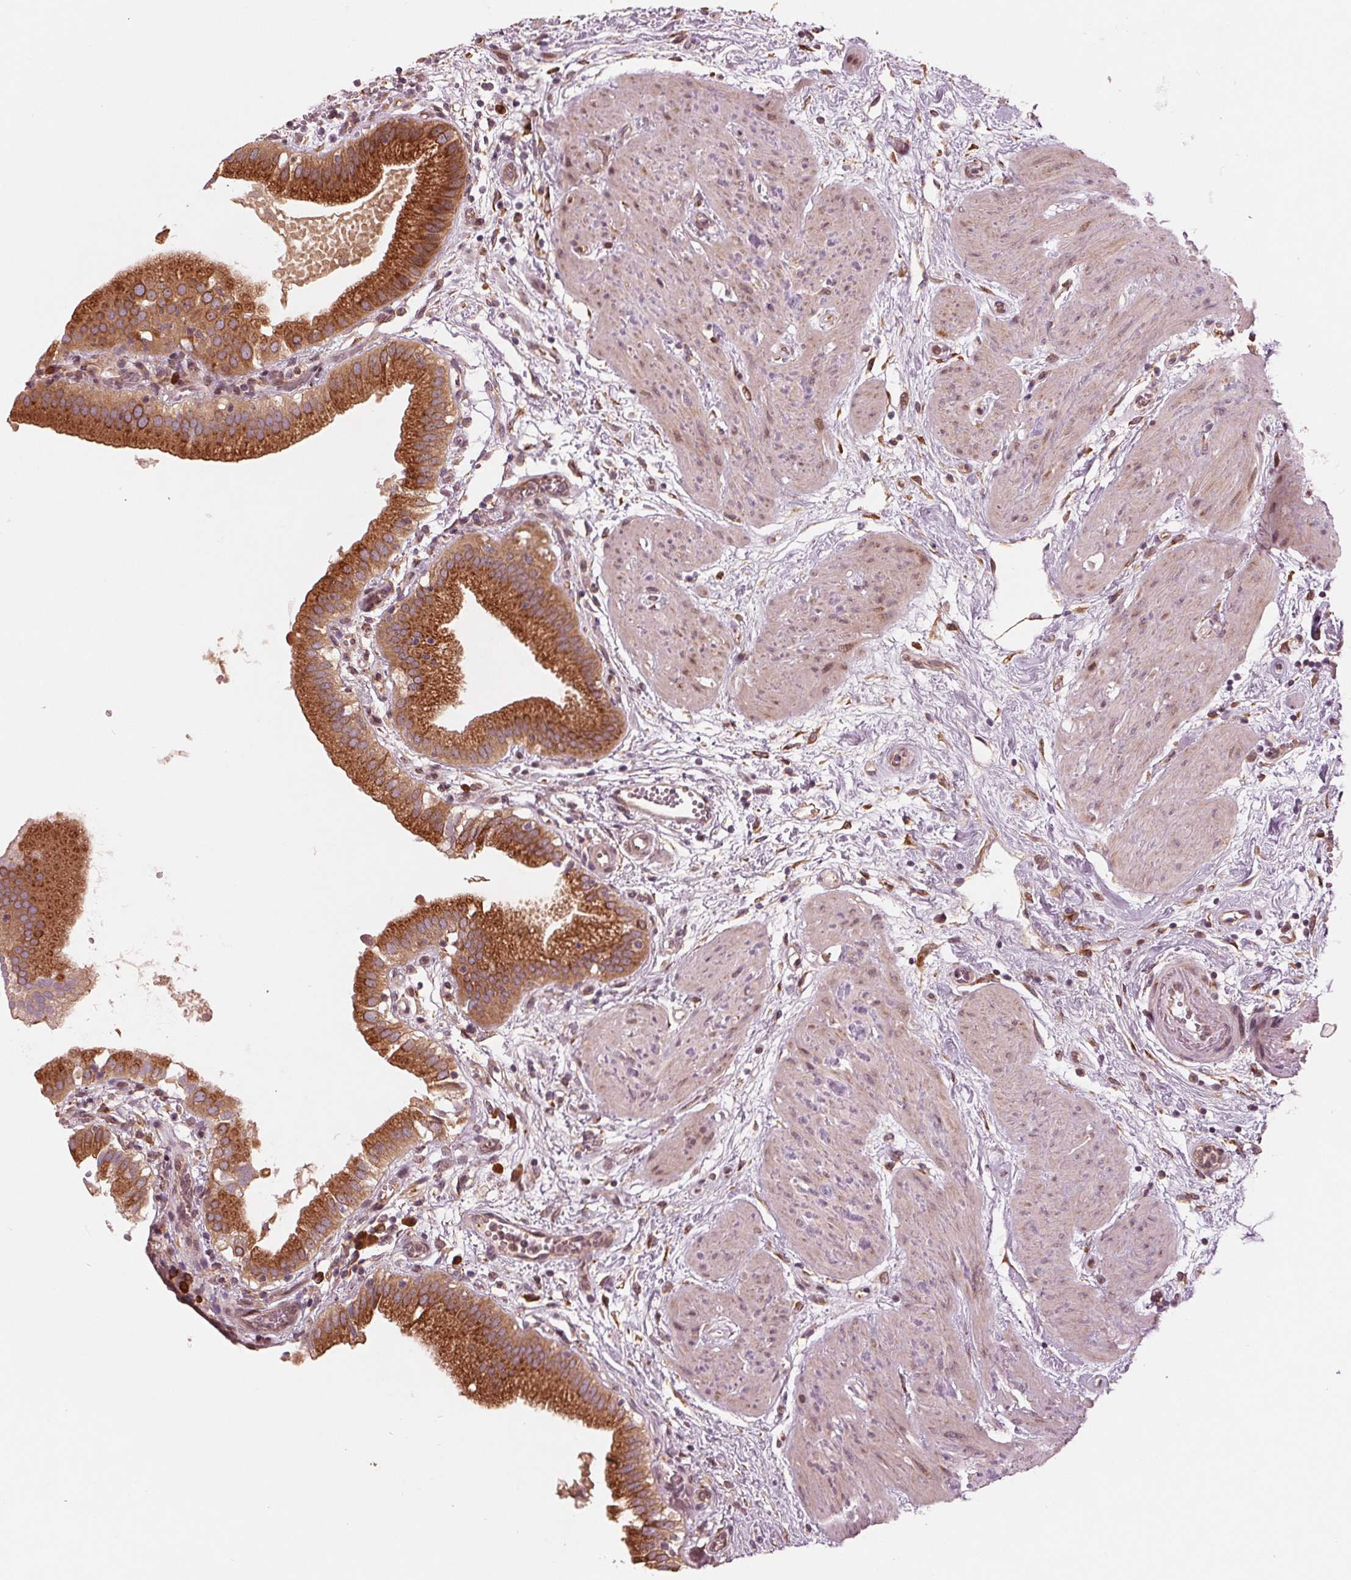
{"staining": {"intensity": "strong", "quantity": ">75%", "location": "cytoplasmic/membranous"}, "tissue": "gallbladder", "cell_type": "Glandular cells", "image_type": "normal", "snomed": [{"axis": "morphology", "description": "Normal tissue, NOS"}, {"axis": "topography", "description": "Gallbladder"}], "caption": "Immunohistochemistry (IHC) (DAB) staining of unremarkable gallbladder displays strong cytoplasmic/membranous protein staining in about >75% of glandular cells.", "gene": "CMIP", "patient": {"sex": "female", "age": 65}}